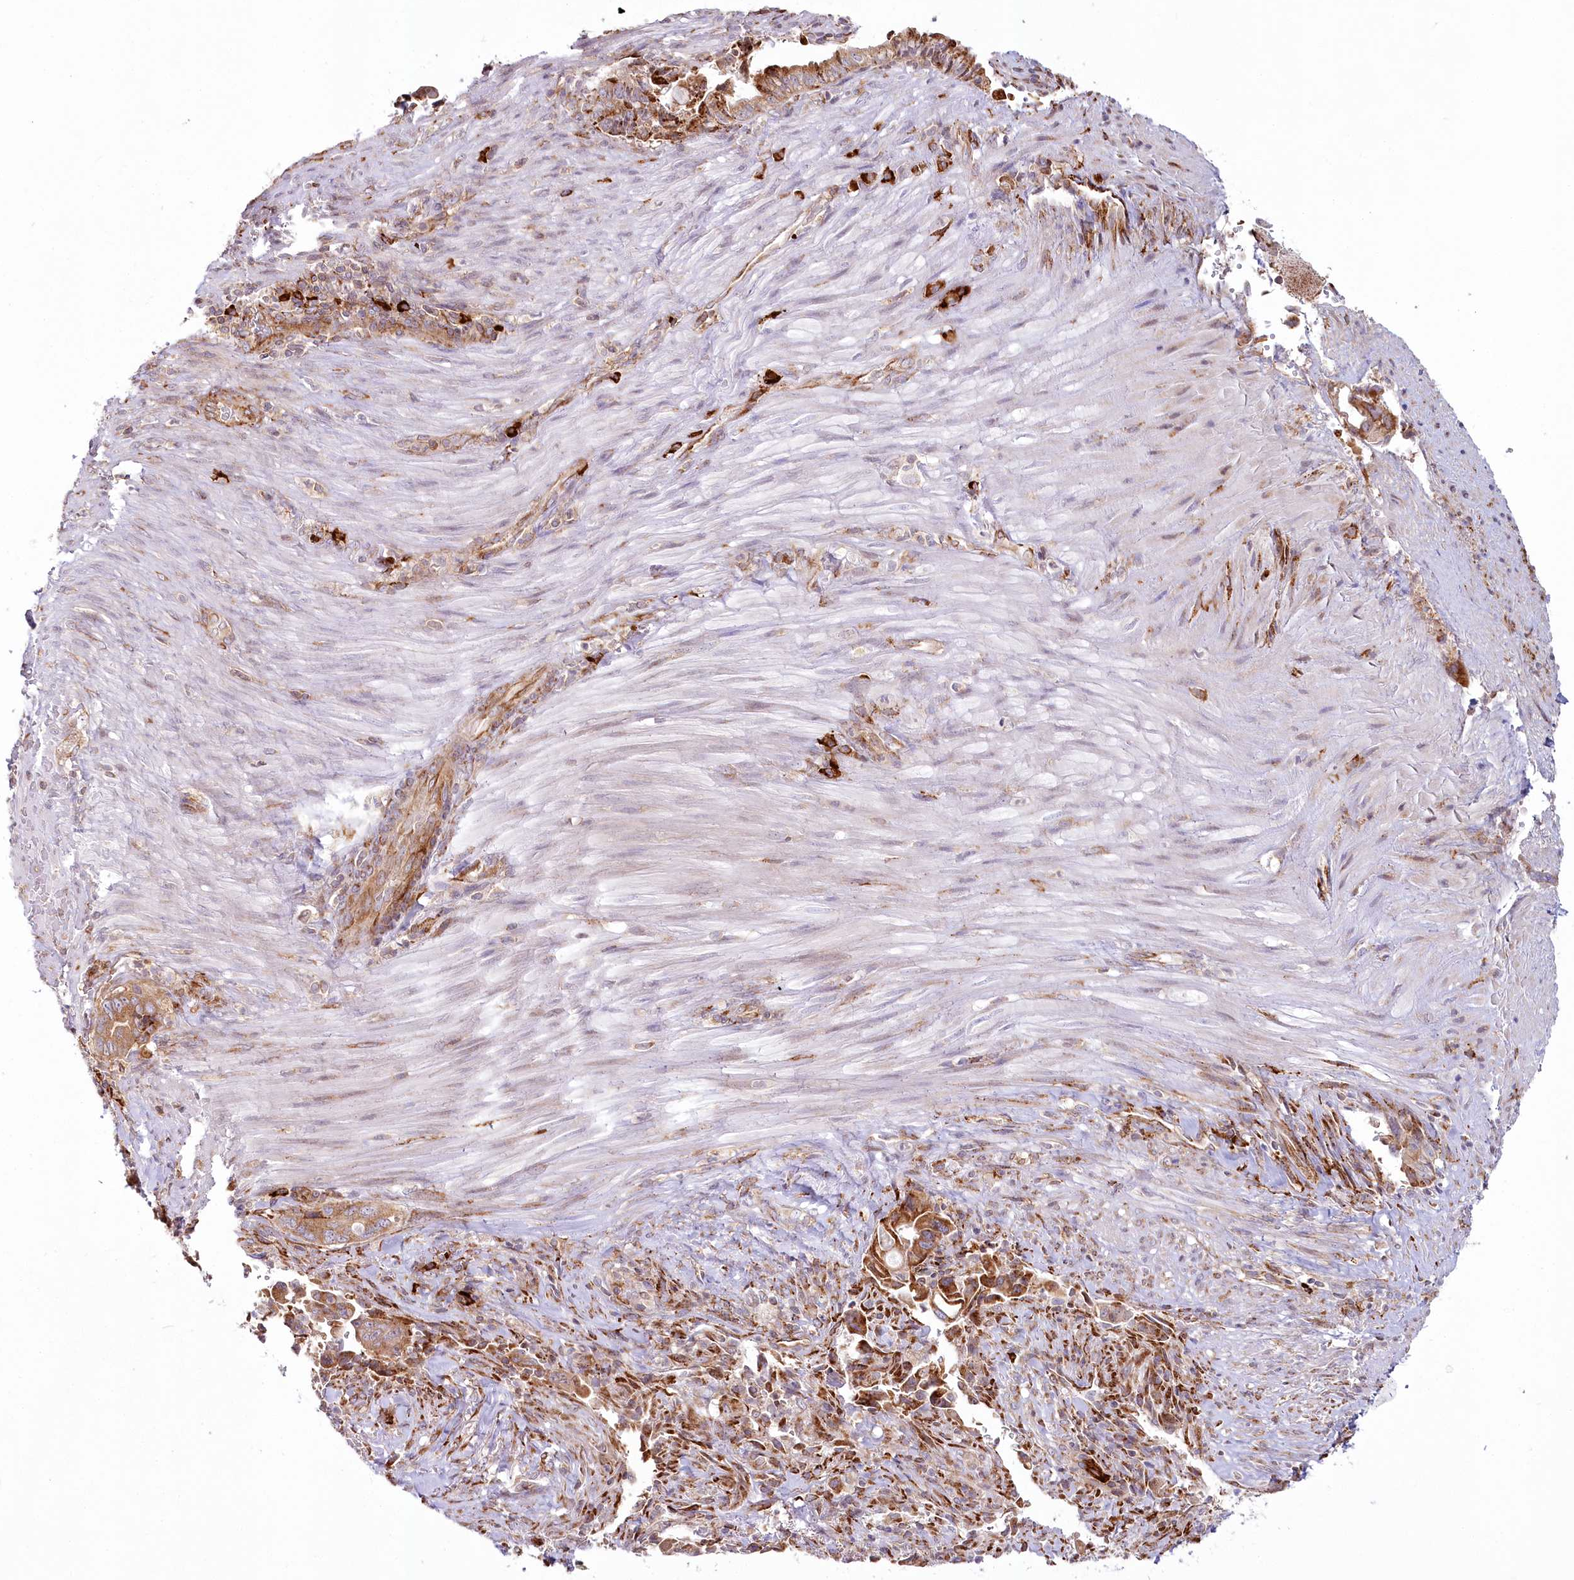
{"staining": {"intensity": "moderate", "quantity": ">75%", "location": "cytoplasmic/membranous"}, "tissue": "pancreatic cancer", "cell_type": "Tumor cells", "image_type": "cancer", "snomed": [{"axis": "morphology", "description": "Adenocarcinoma, NOS"}, {"axis": "topography", "description": "Pancreas"}], "caption": "This is a photomicrograph of IHC staining of pancreatic cancer (adenocarcinoma), which shows moderate expression in the cytoplasmic/membranous of tumor cells.", "gene": "POGLUT1", "patient": {"sex": "male", "age": 70}}